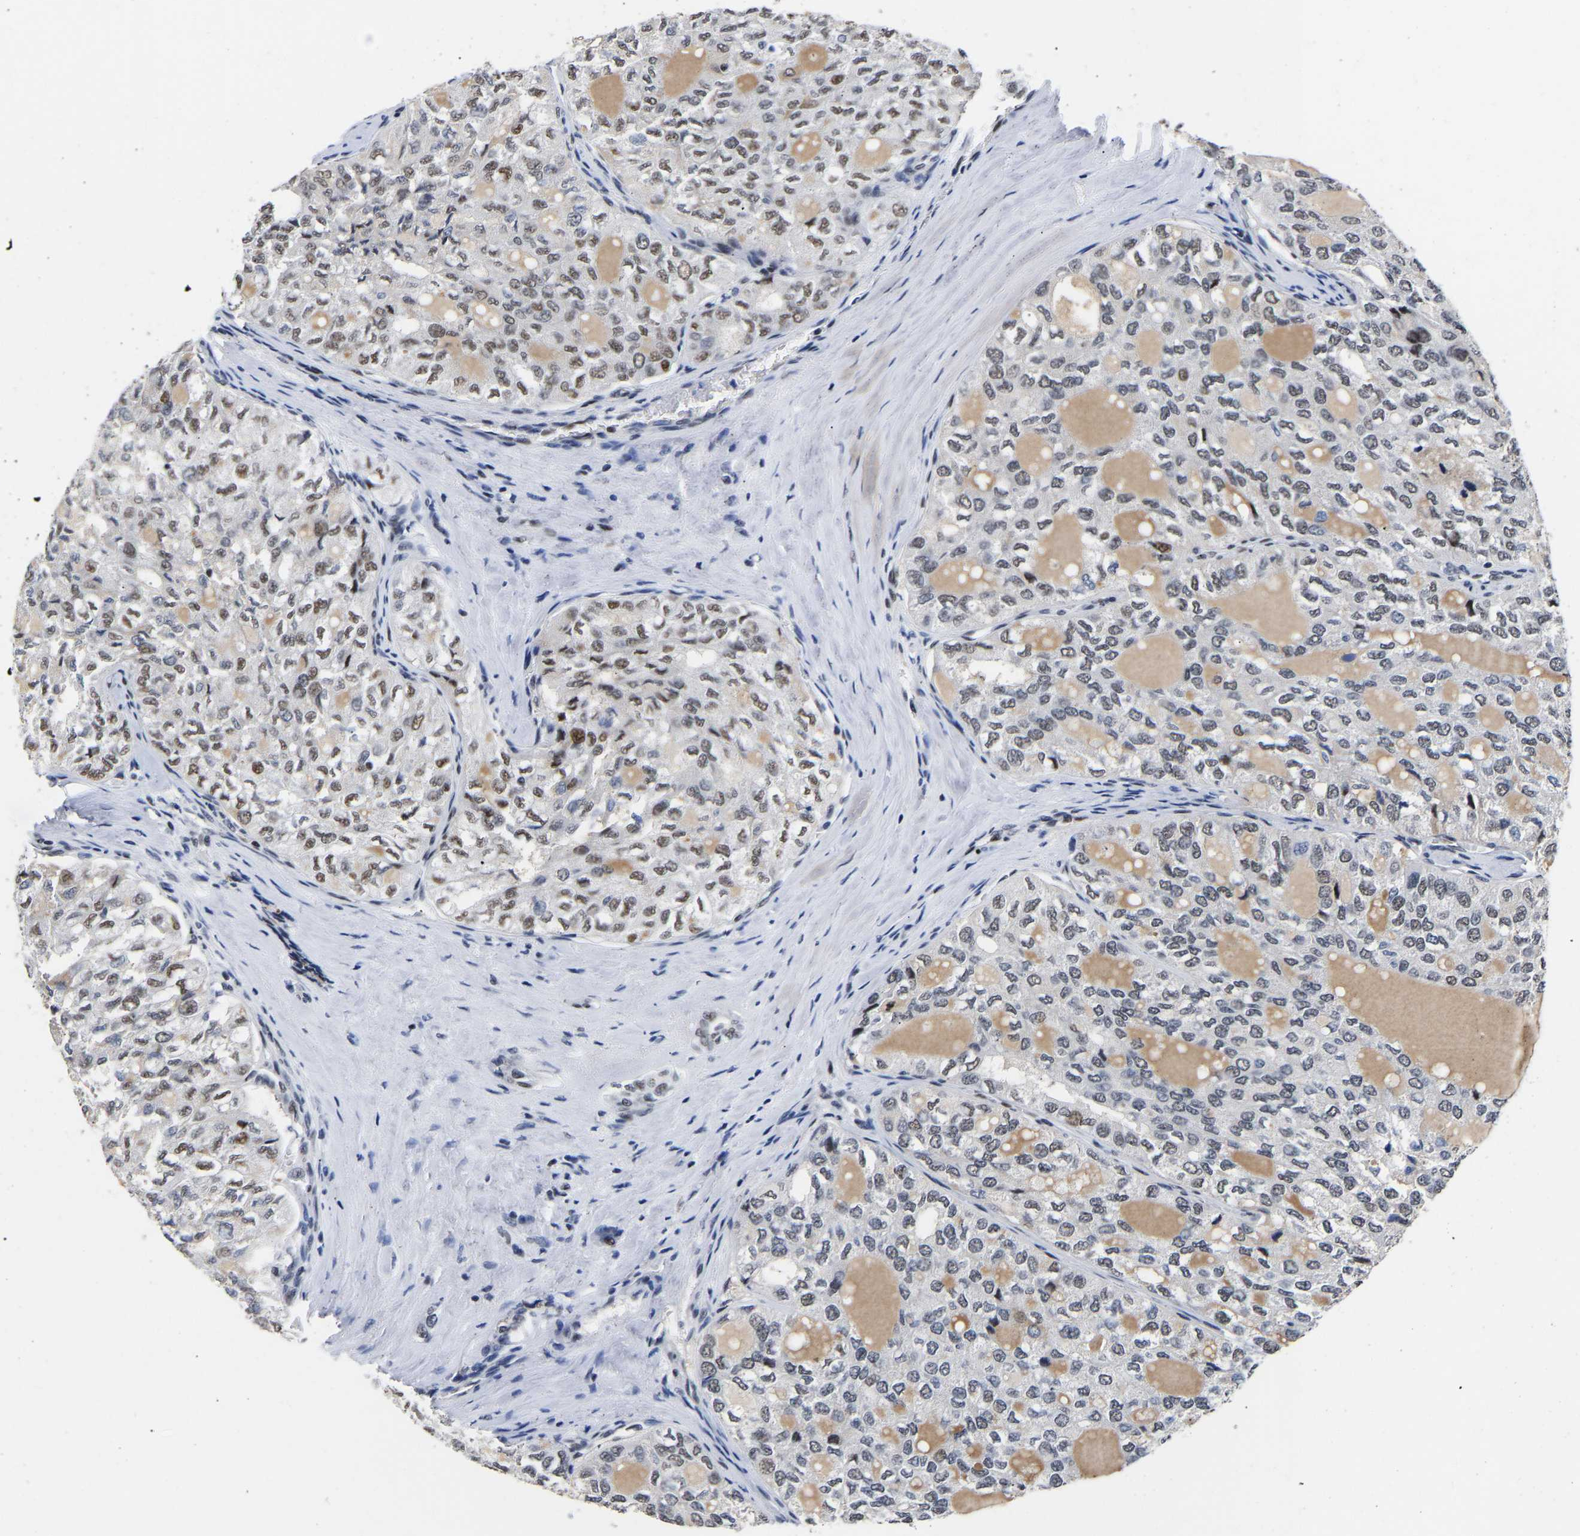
{"staining": {"intensity": "moderate", "quantity": "25%-75%", "location": "nuclear"}, "tissue": "thyroid cancer", "cell_type": "Tumor cells", "image_type": "cancer", "snomed": [{"axis": "morphology", "description": "Follicular adenoma carcinoma, NOS"}, {"axis": "topography", "description": "Thyroid gland"}], "caption": "A high-resolution histopathology image shows immunohistochemistry (IHC) staining of thyroid cancer (follicular adenoma carcinoma), which displays moderate nuclear expression in about 25%-75% of tumor cells. The staining was performed using DAB (3,3'-diaminobenzidine) to visualize the protein expression in brown, while the nuclei were stained in blue with hematoxylin (Magnification: 20x).", "gene": "PTRHD1", "patient": {"sex": "male", "age": 75}}